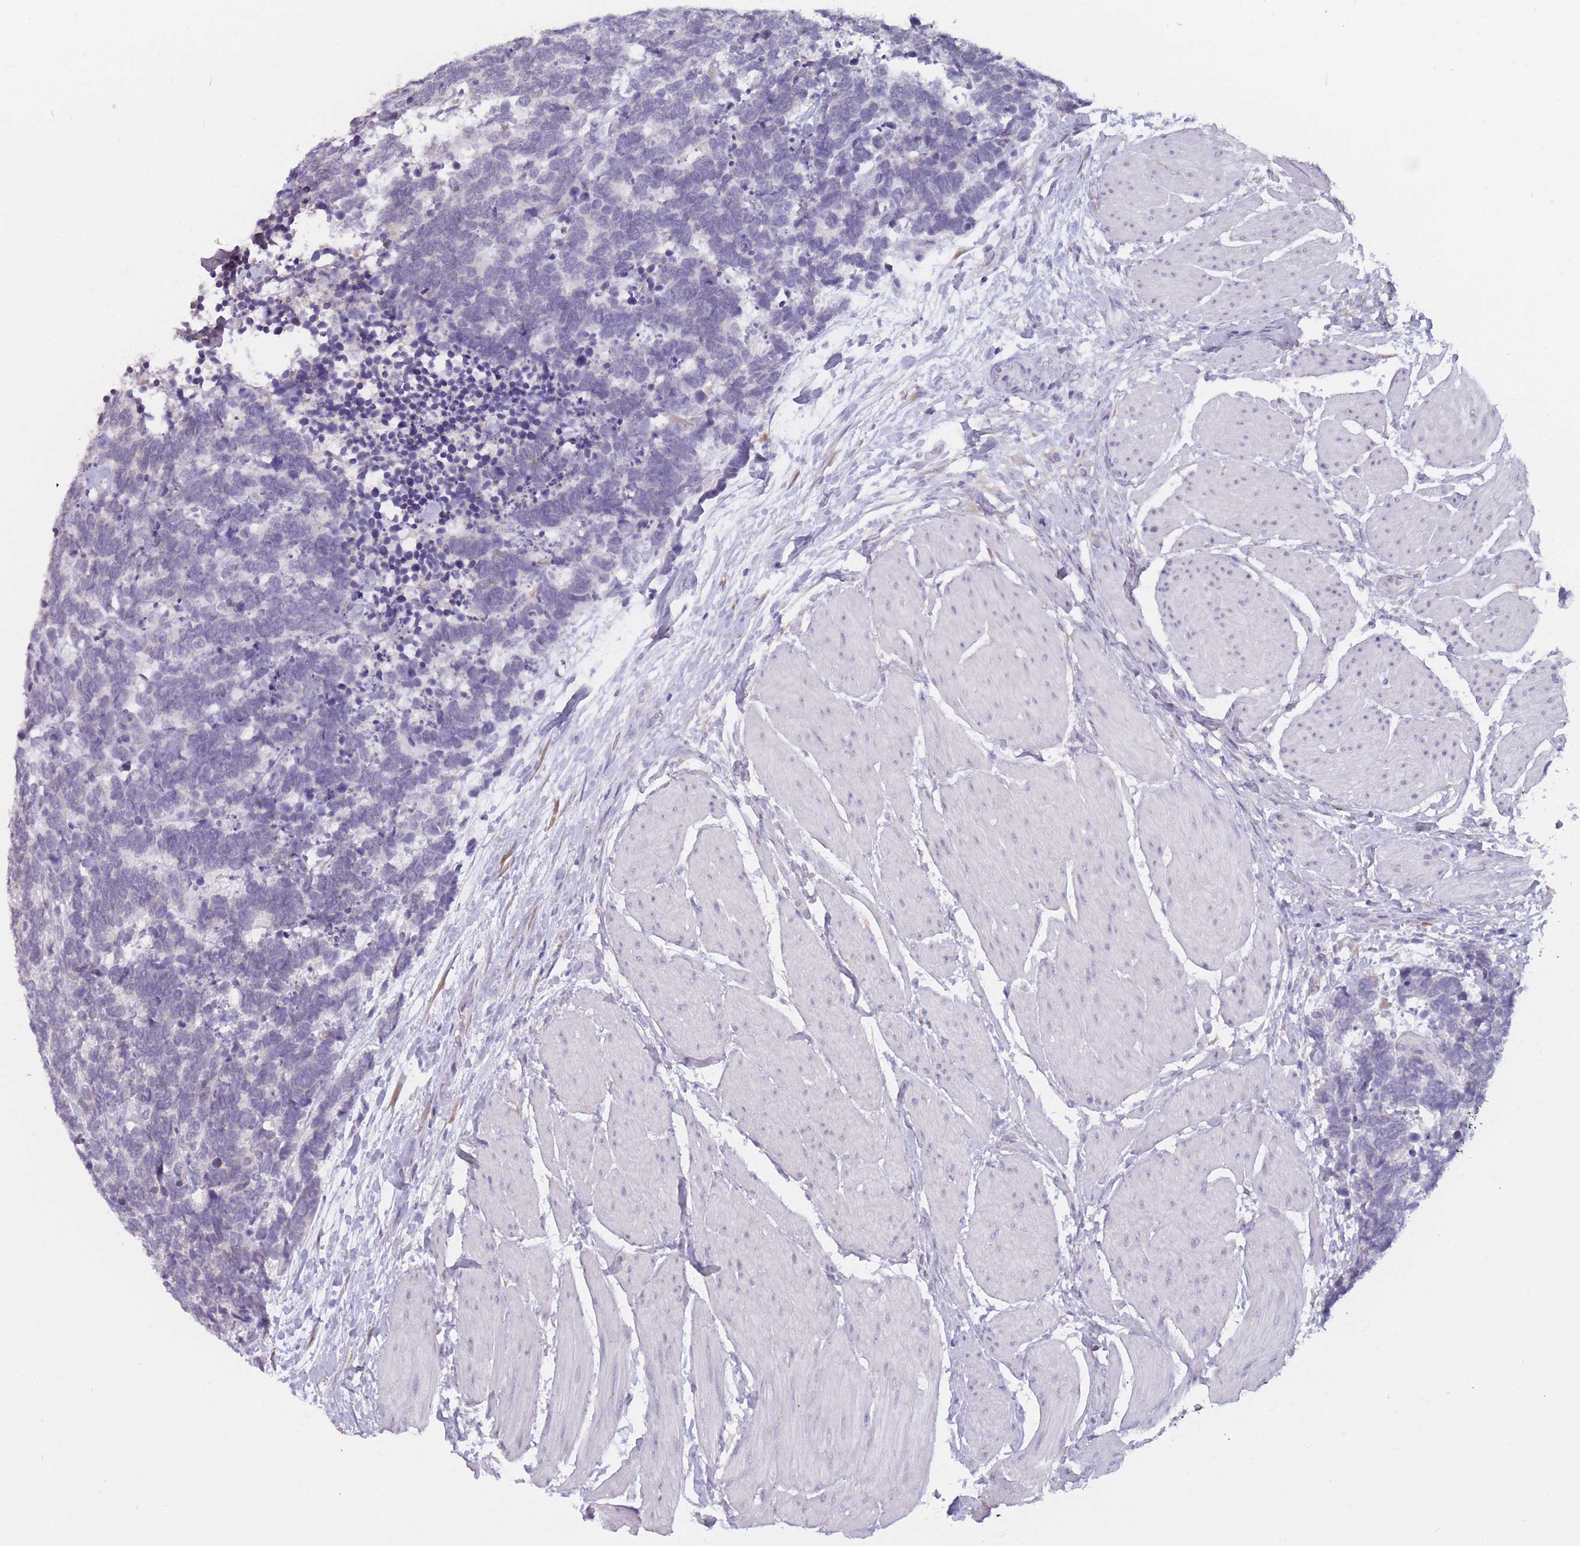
{"staining": {"intensity": "negative", "quantity": "none", "location": "none"}, "tissue": "carcinoid", "cell_type": "Tumor cells", "image_type": "cancer", "snomed": [{"axis": "morphology", "description": "Carcinoma, NOS"}, {"axis": "morphology", "description": "Carcinoid, malignant, NOS"}, {"axis": "topography", "description": "Urinary bladder"}], "caption": "A photomicrograph of human carcinoid is negative for staining in tumor cells. The staining is performed using DAB brown chromogen with nuclei counter-stained in using hematoxylin.", "gene": "COL27A1", "patient": {"sex": "male", "age": 57}}